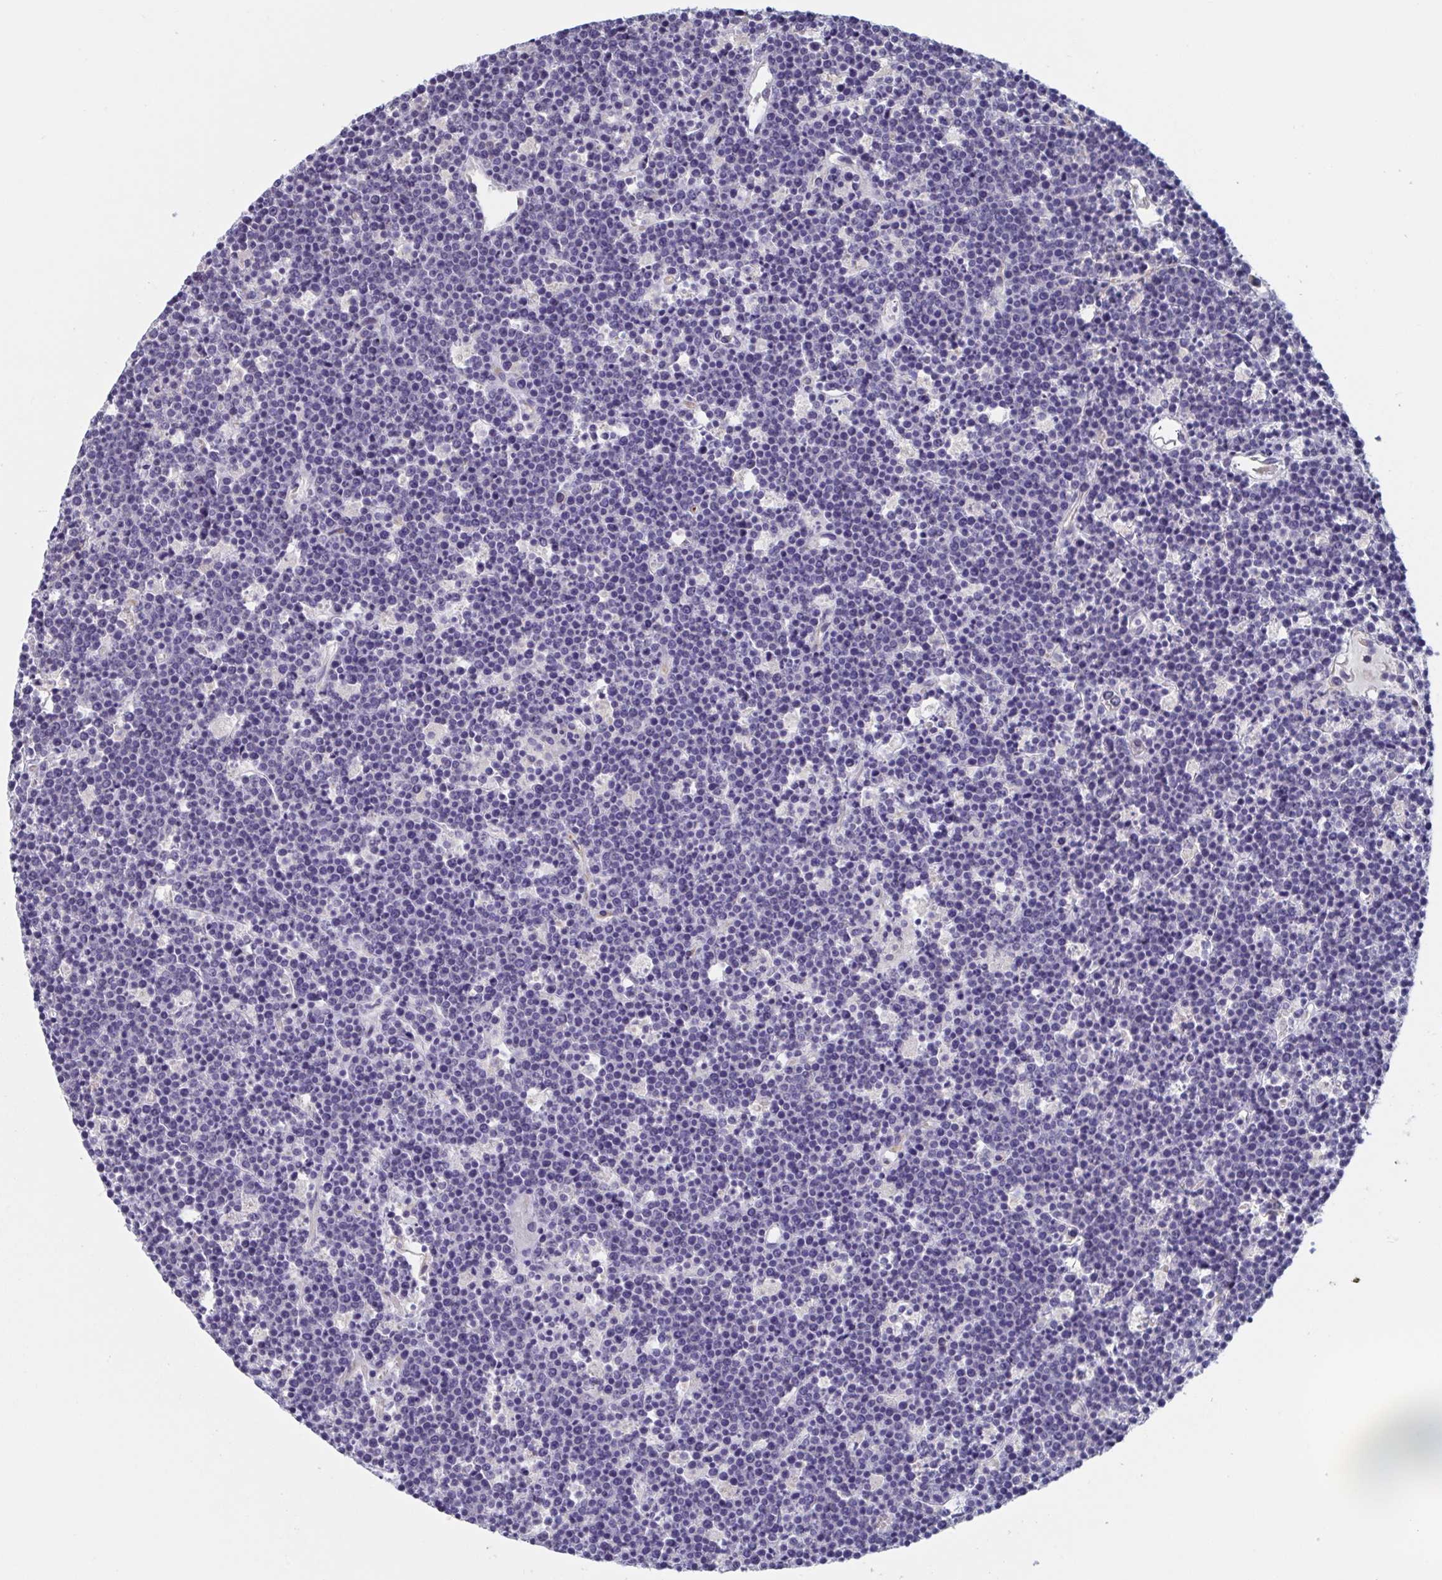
{"staining": {"intensity": "negative", "quantity": "none", "location": "none"}, "tissue": "lymphoma", "cell_type": "Tumor cells", "image_type": "cancer", "snomed": [{"axis": "morphology", "description": "Malignant lymphoma, non-Hodgkin's type, High grade"}, {"axis": "topography", "description": "Ovary"}], "caption": "This is an immunohistochemistry micrograph of malignant lymphoma, non-Hodgkin's type (high-grade). There is no staining in tumor cells.", "gene": "ST14", "patient": {"sex": "female", "age": 56}}